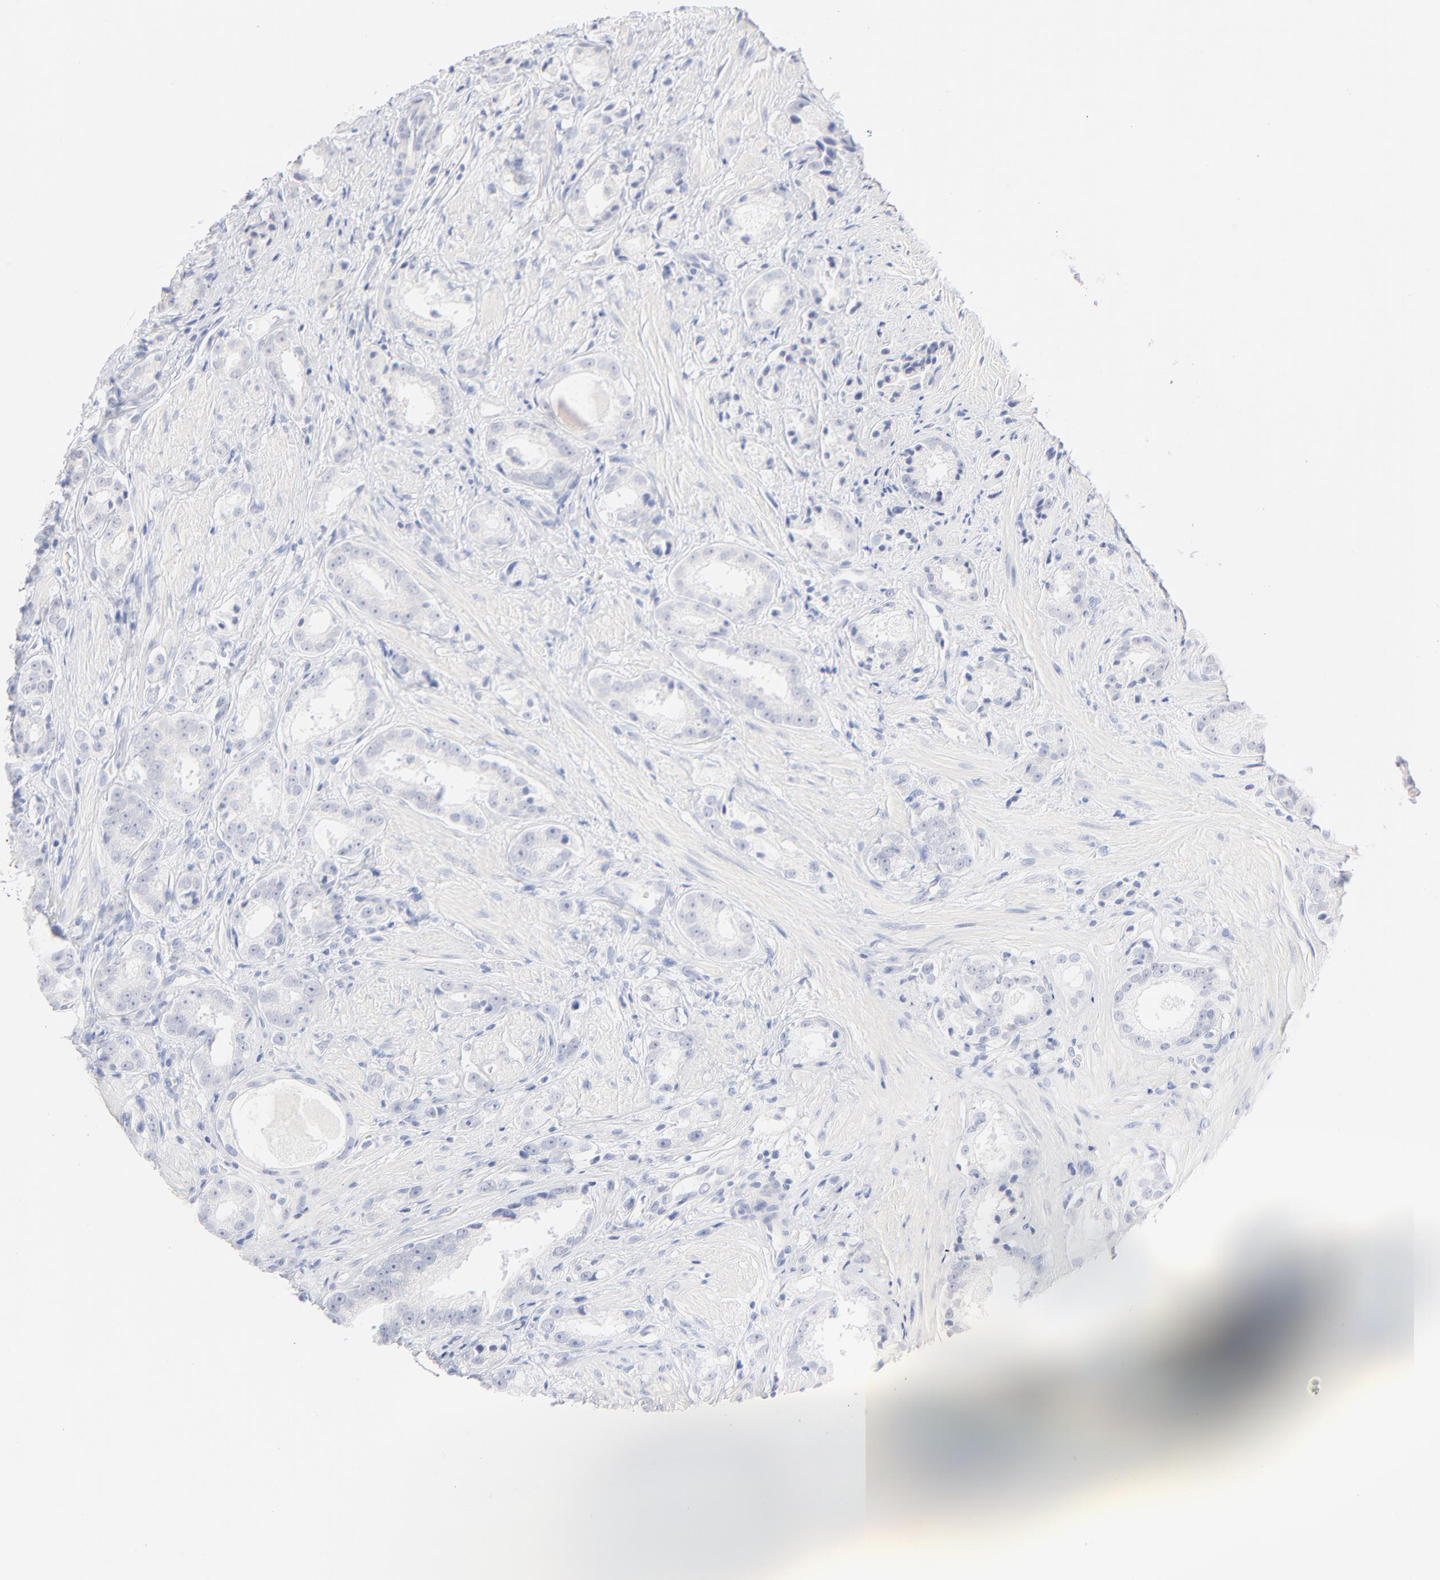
{"staining": {"intensity": "negative", "quantity": "none", "location": "none"}, "tissue": "prostate cancer", "cell_type": "Tumor cells", "image_type": "cancer", "snomed": [{"axis": "morphology", "description": "Adenocarcinoma, Medium grade"}, {"axis": "topography", "description": "Prostate"}], "caption": "Immunohistochemical staining of prostate cancer demonstrates no significant positivity in tumor cells. Brightfield microscopy of immunohistochemistry stained with DAB (3,3'-diaminobenzidine) (brown) and hematoxylin (blue), captured at high magnification.", "gene": "ONECUT1", "patient": {"sex": "male", "age": 53}}